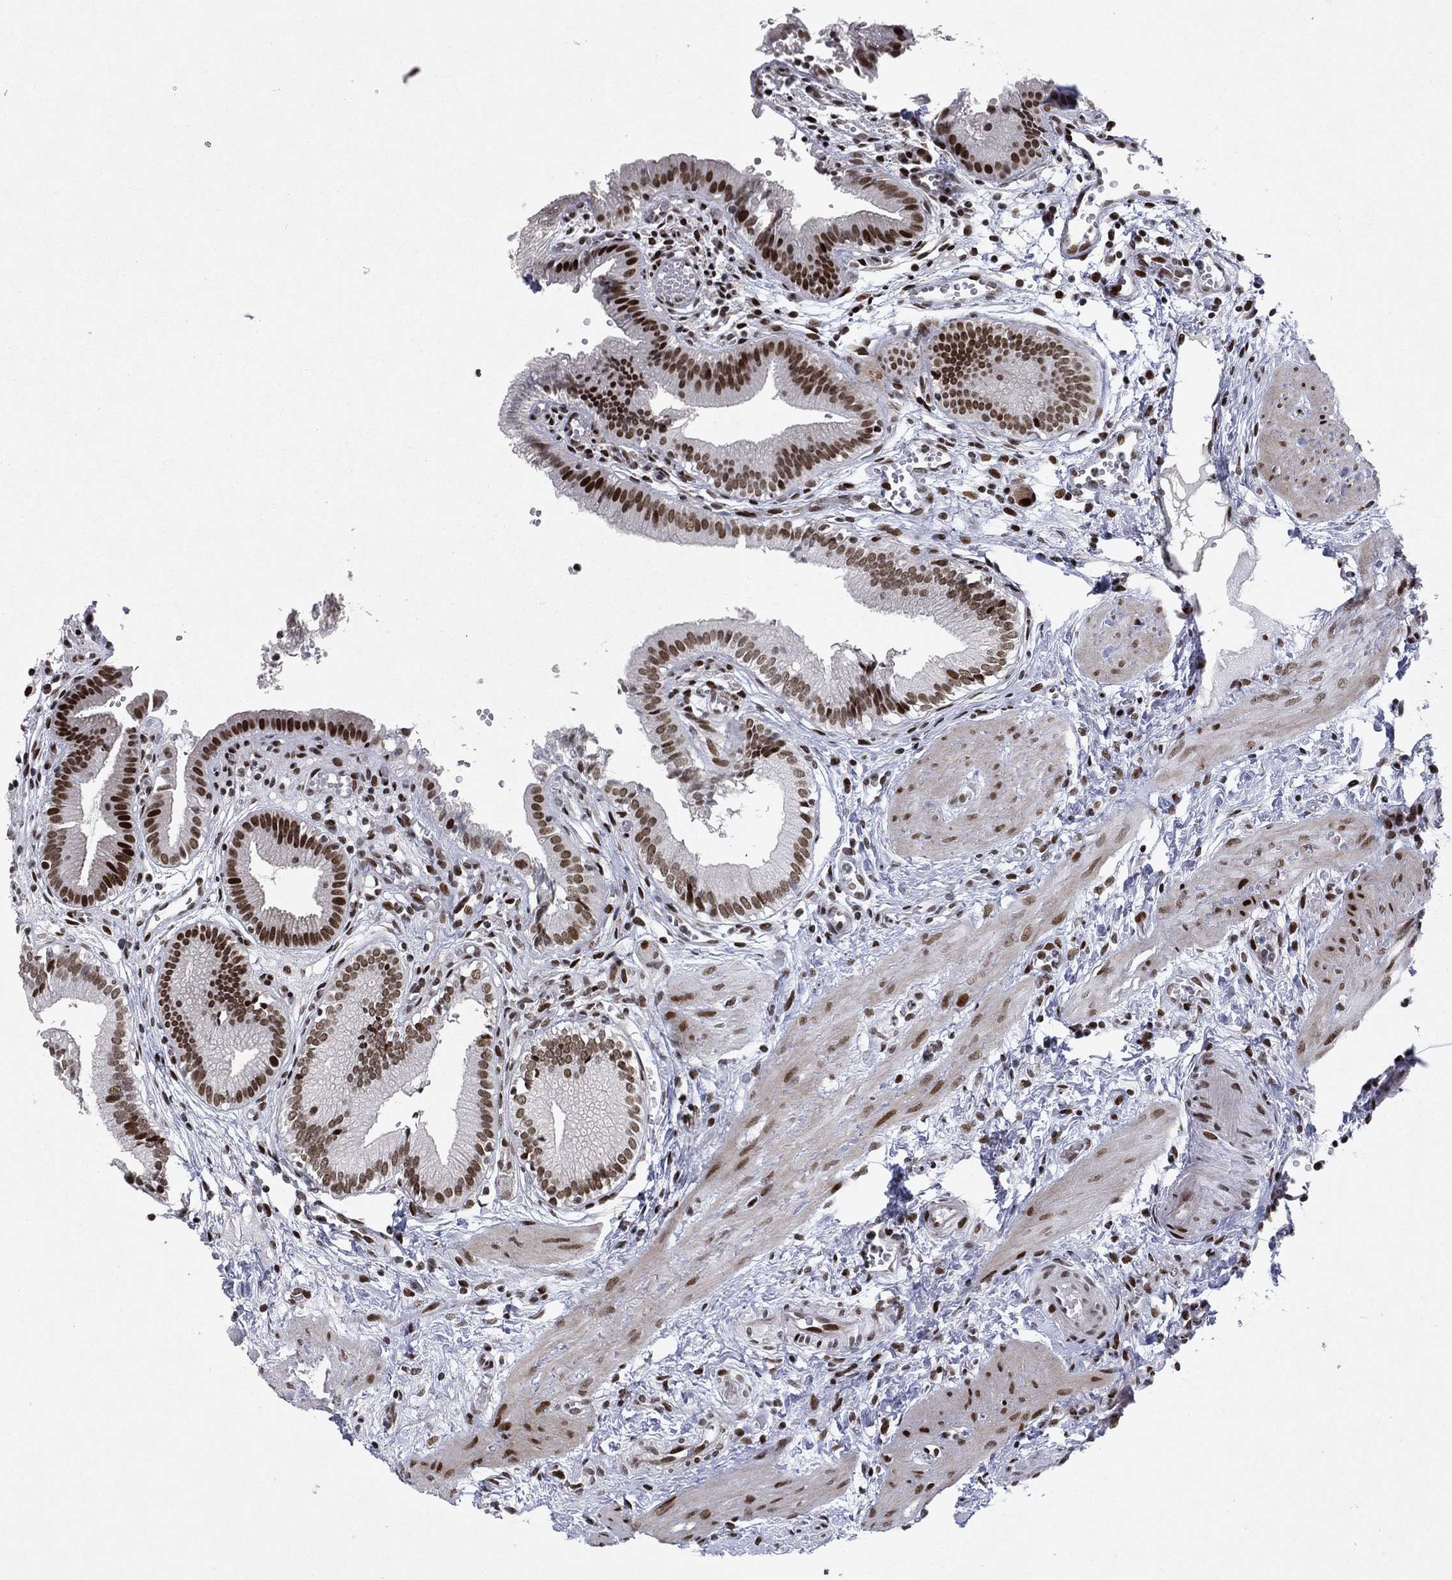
{"staining": {"intensity": "strong", "quantity": ">75%", "location": "nuclear"}, "tissue": "gallbladder", "cell_type": "Glandular cells", "image_type": "normal", "snomed": [{"axis": "morphology", "description": "Normal tissue, NOS"}, {"axis": "topography", "description": "Gallbladder"}], "caption": "Unremarkable gallbladder demonstrates strong nuclear expression in about >75% of glandular cells, visualized by immunohistochemistry. The staining is performed using DAB (3,3'-diaminobenzidine) brown chromogen to label protein expression. The nuclei are counter-stained blue using hematoxylin.", "gene": "RTF1", "patient": {"sex": "female", "age": 24}}